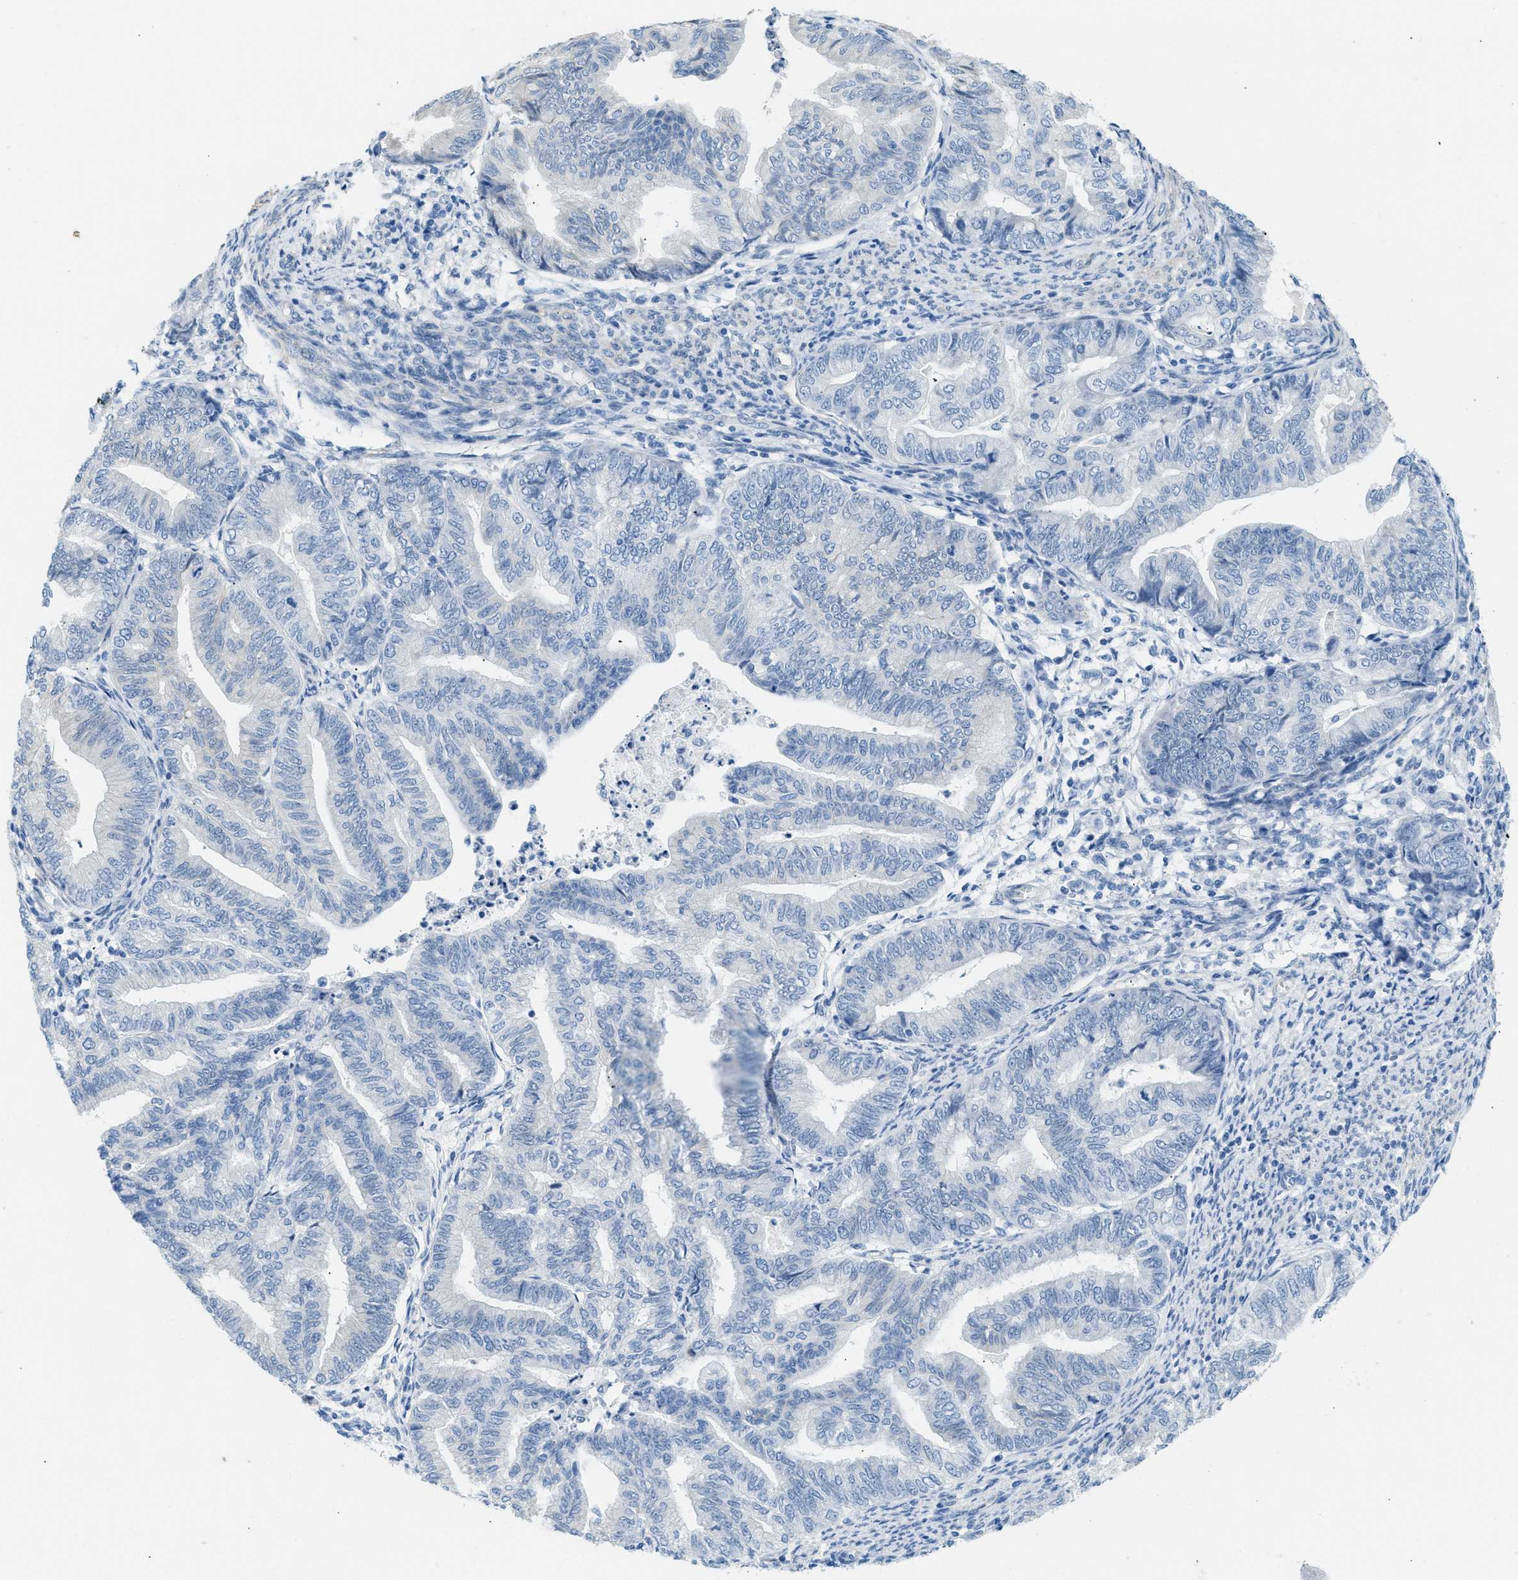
{"staining": {"intensity": "negative", "quantity": "none", "location": "none"}, "tissue": "endometrial cancer", "cell_type": "Tumor cells", "image_type": "cancer", "snomed": [{"axis": "morphology", "description": "Adenocarcinoma, NOS"}, {"axis": "topography", "description": "Endometrium"}], "caption": "An immunohistochemistry micrograph of endometrial cancer (adenocarcinoma) is shown. There is no staining in tumor cells of endometrial cancer (adenocarcinoma). Nuclei are stained in blue.", "gene": "SPAM1", "patient": {"sex": "female", "age": 79}}